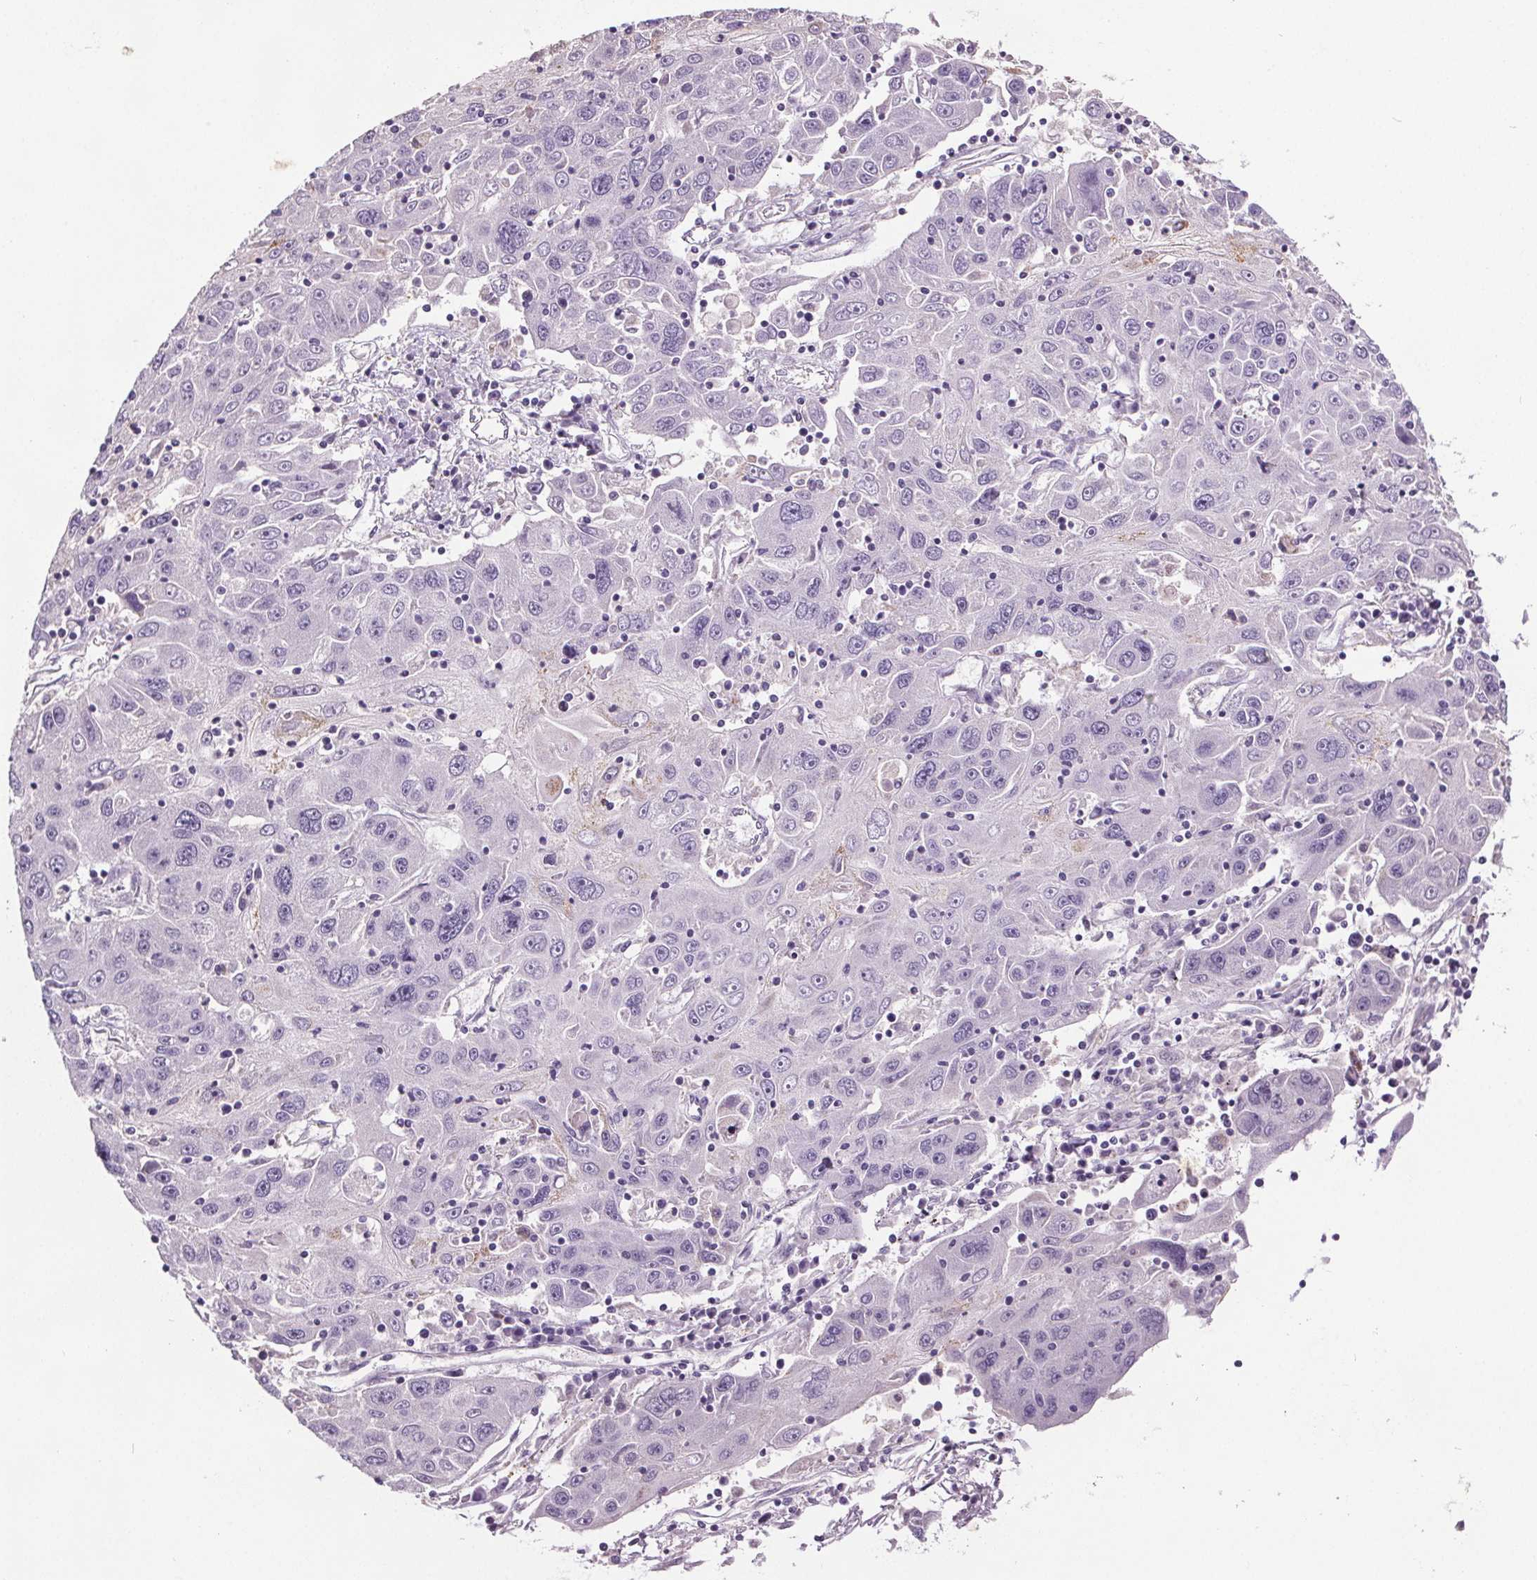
{"staining": {"intensity": "negative", "quantity": "none", "location": "none"}, "tissue": "stomach cancer", "cell_type": "Tumor cells", "image_type": "cancer", "snomed": [{"axis": "morphology", "description": "Adenocarcinoma, NOS"}, {"axis": "topography", "description": "Stomach"}], "caption": "DAB immunohistochemical staining of stomach cancer (adenocarcinoma) demonstrates no significant staining in tumor cells.", "gene": "GPIHBP1", "patient": {"sex": "male", "age": 56}}